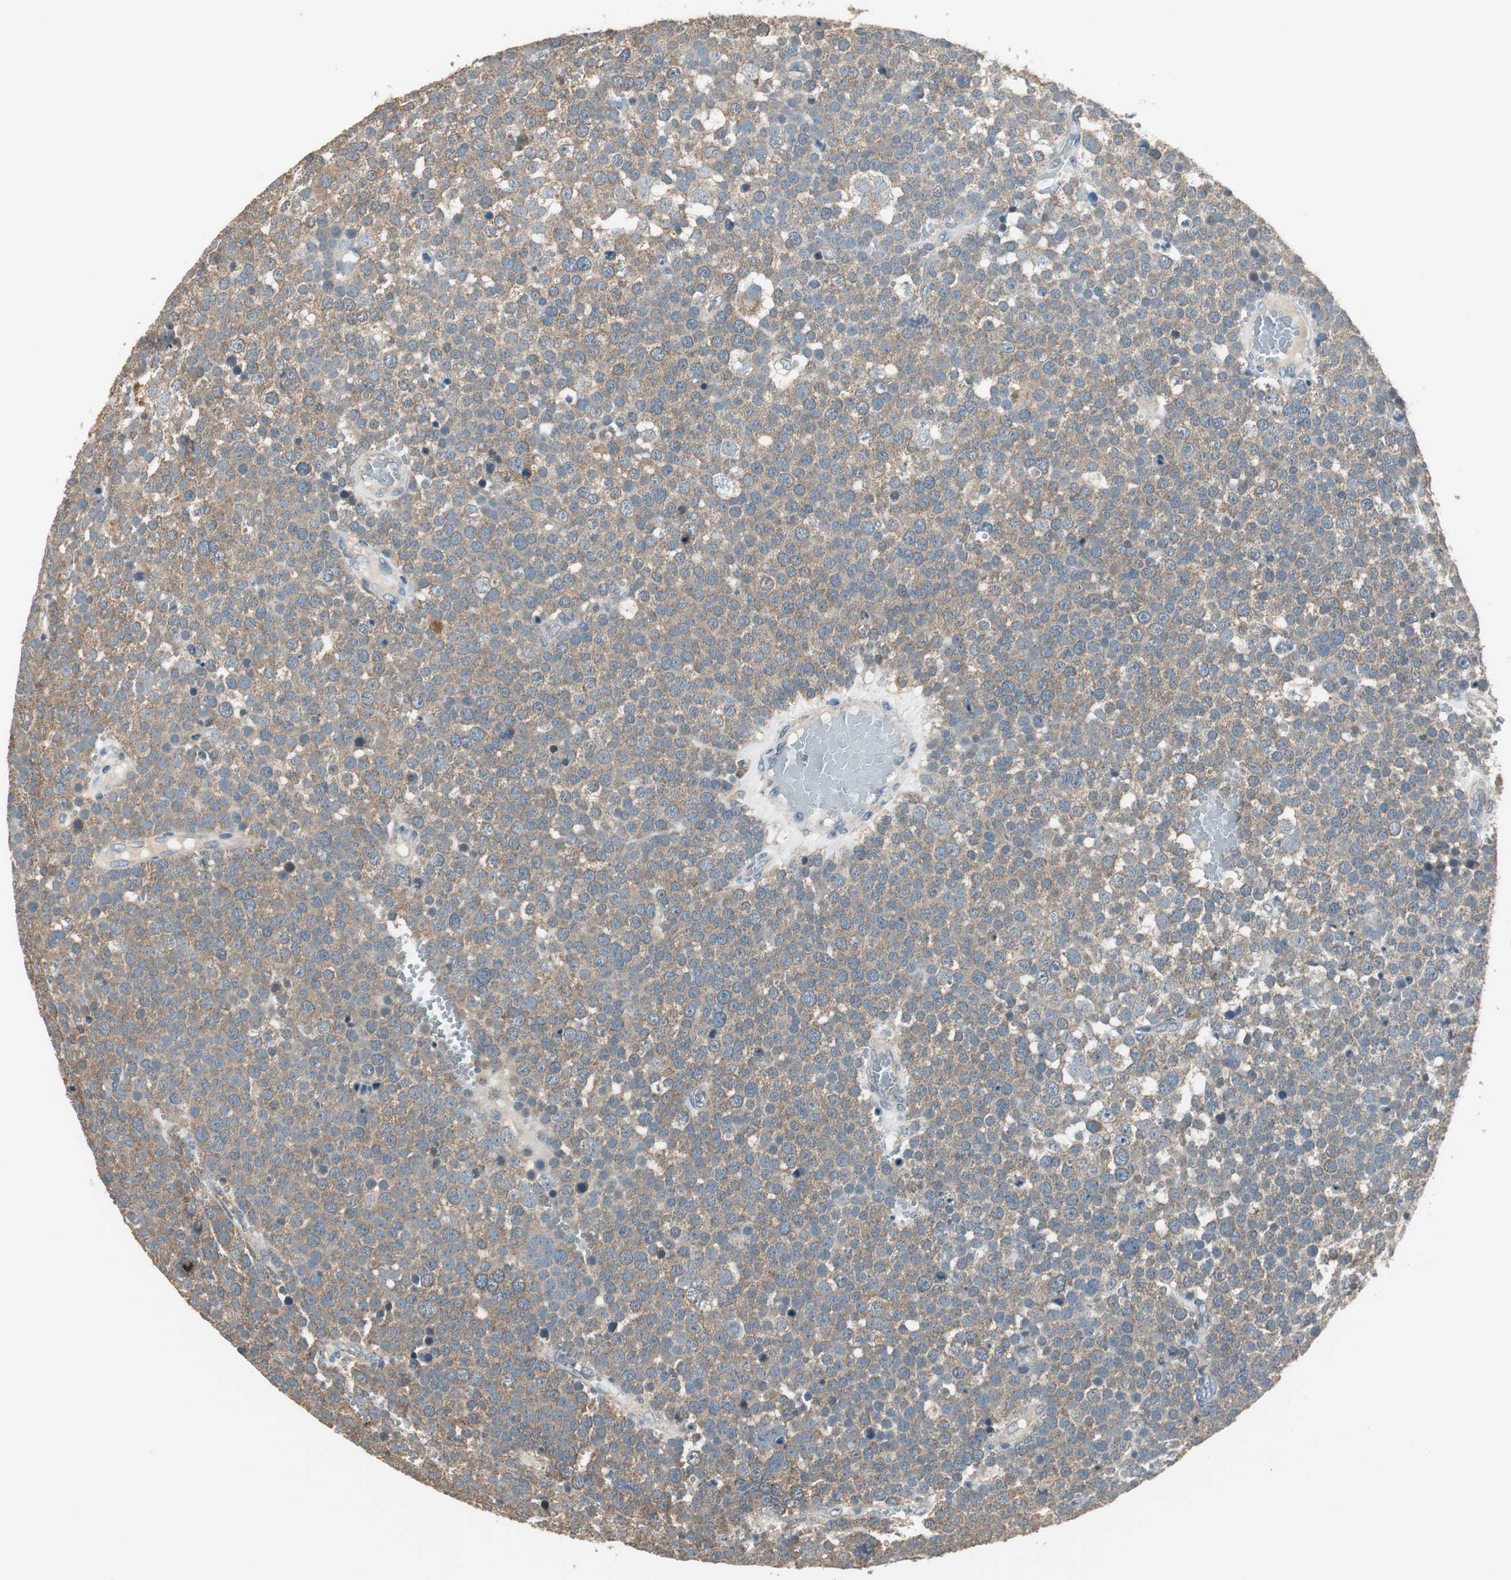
{"staining": {"intensity": "moderate", "quantity": ">75%", "location": "cytoplasmic/membranous"}, "tissue": "testis cancer", "cell_type": "Tumor cells", "image_type": "cancer", "snomed": [{"axis": "morphology", "description": "Seminoma, NOS"}, {"axis": "topography", "description": "Testis"}], "caption": "Protein positivity by IHC demonstrates moderate cytoplasmic/membranous positivity in about >75% of tumor cells in testis cancer (seminoma). Using DAB (3,3'-diaminobenzidine) (brown) and hematoxylin (blue) stains, captured at high magnification using brightfield microscopy.", "gene": "MSTO1", "patient": {"sex": "male", "age": 71}}